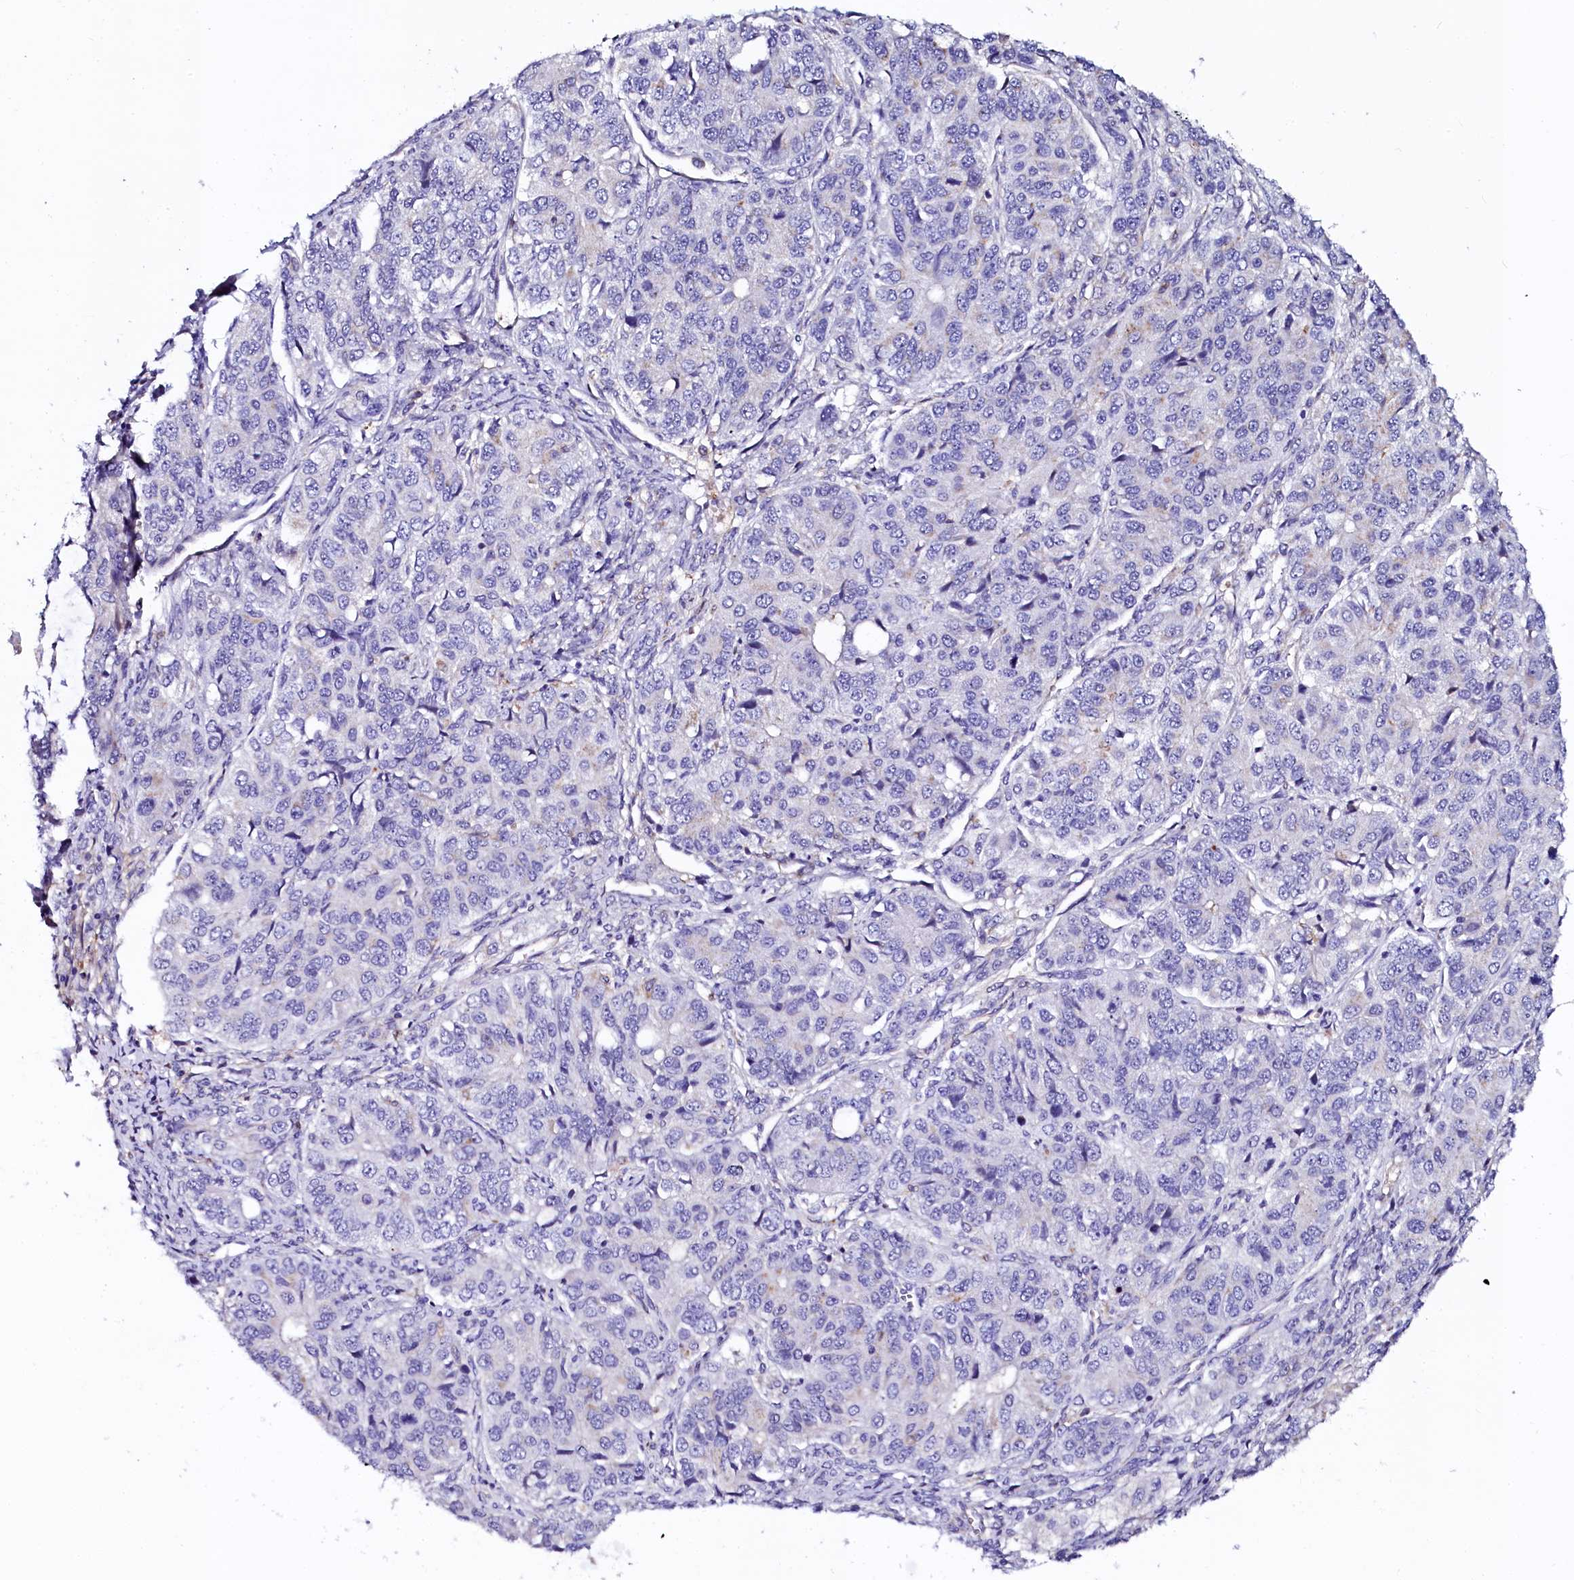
{"staining": {"intensity": "negative", "quantity": "none", "location": "none"}, "tissue": "ovarian cancer", "cell_type": "Tumor cells", "image_type": "cancer", "snomed": [{"axis": "morphology", "description": "Carcinoma, endometroid"}, {"axis": "topography", "description": "Ovary"}], "caption": "DAB immunohistochemical staining of ovarian cancer reveals no significant expression in tumor cells.", "gene": "OTOL1", "patient": {"sex": "female", "age": 51}}